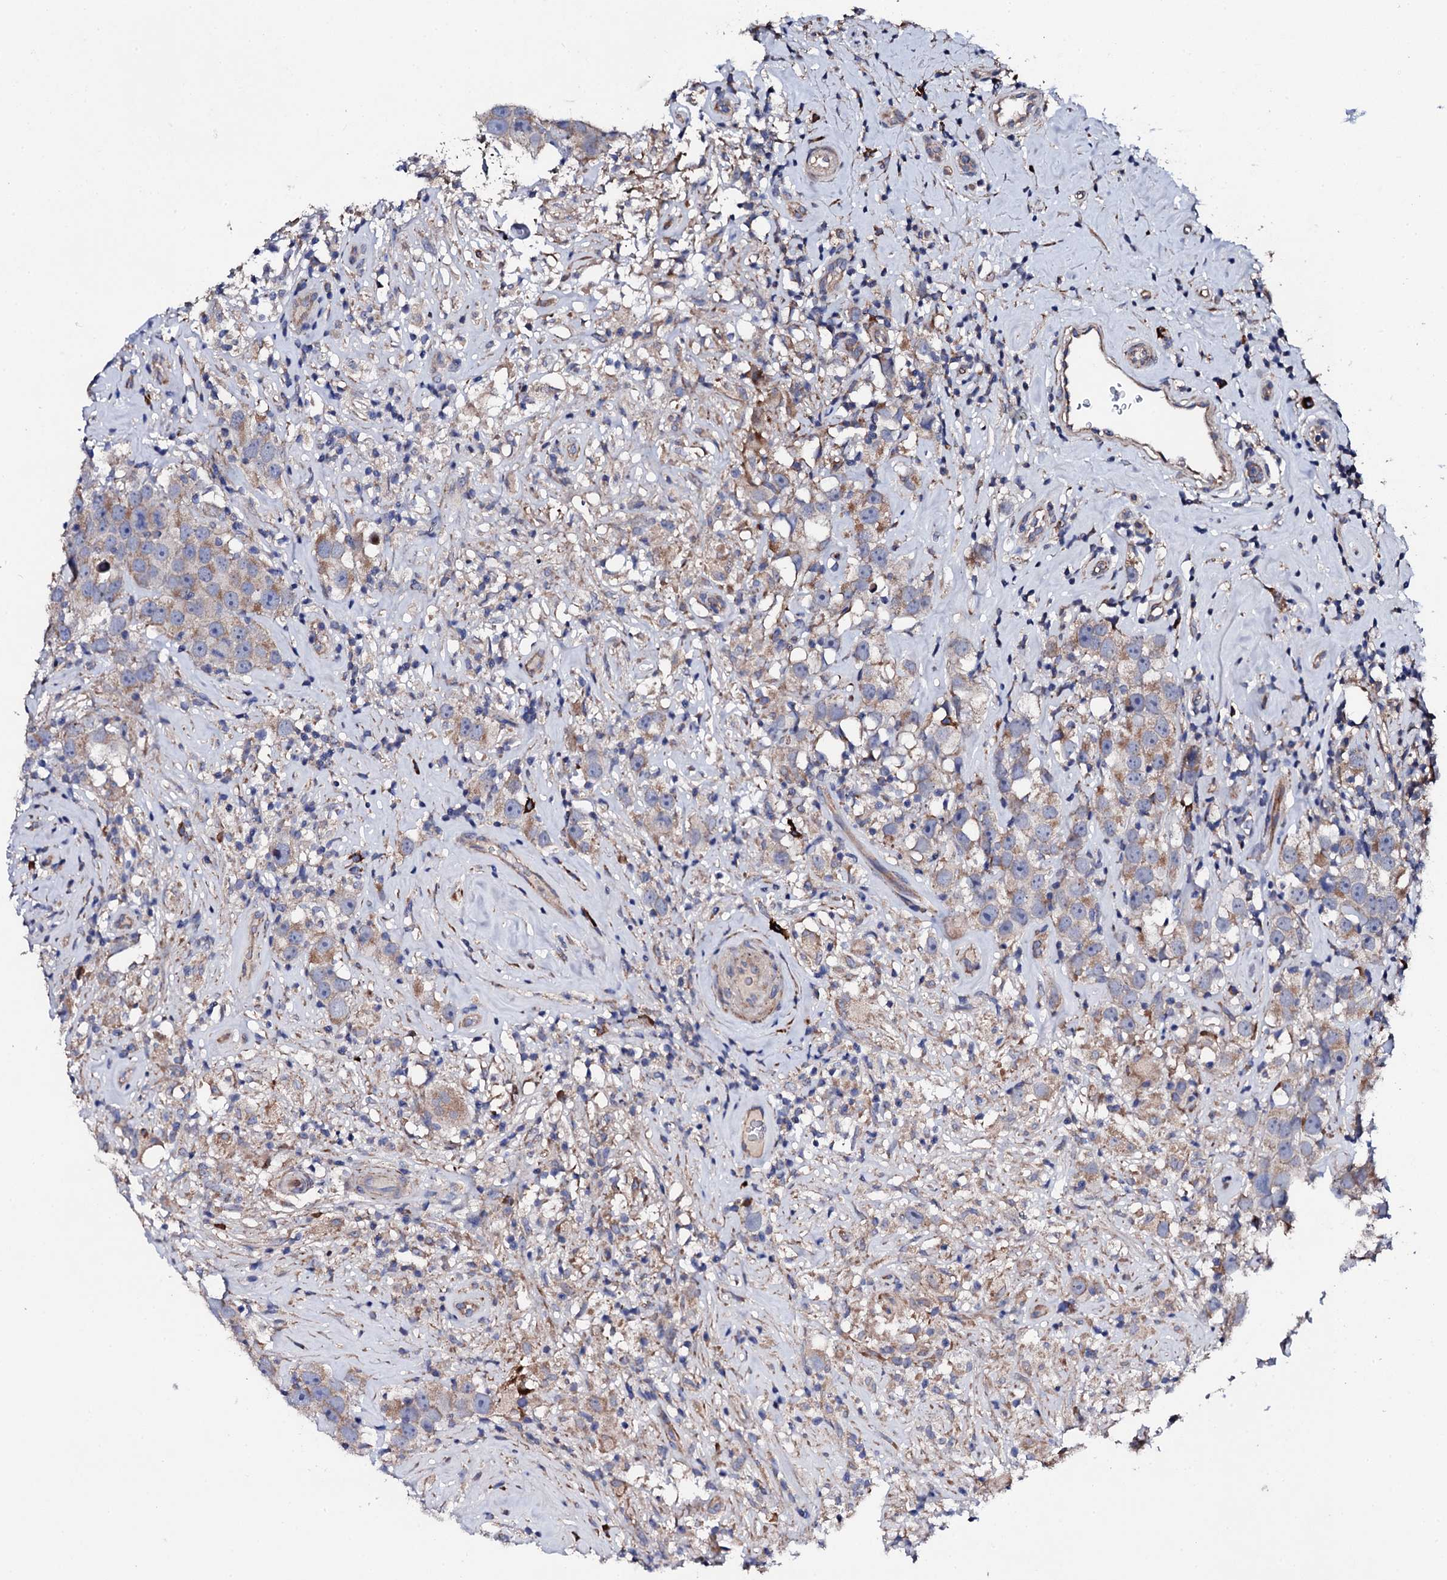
{"staining": {"intensity": "weak", "quantity": "25%-75%", "location": "cytoplasmic/membranous"}, "tissue": "testis cancer", "cell_type": "Tumor cells", "image_type": "cancer", "snomed": [{"axis": "morphology", "description": "Seminoma, NOS"}, {"axis": "topography", "description": "Testis"}], "caption": "Weak cytoplasmic/membranous positivity is appreciated in about 25%-75% of tumor cells in seminoma (testis).", "gene": "LIPT2", "patient": {"sex": "male", "age": 49}}